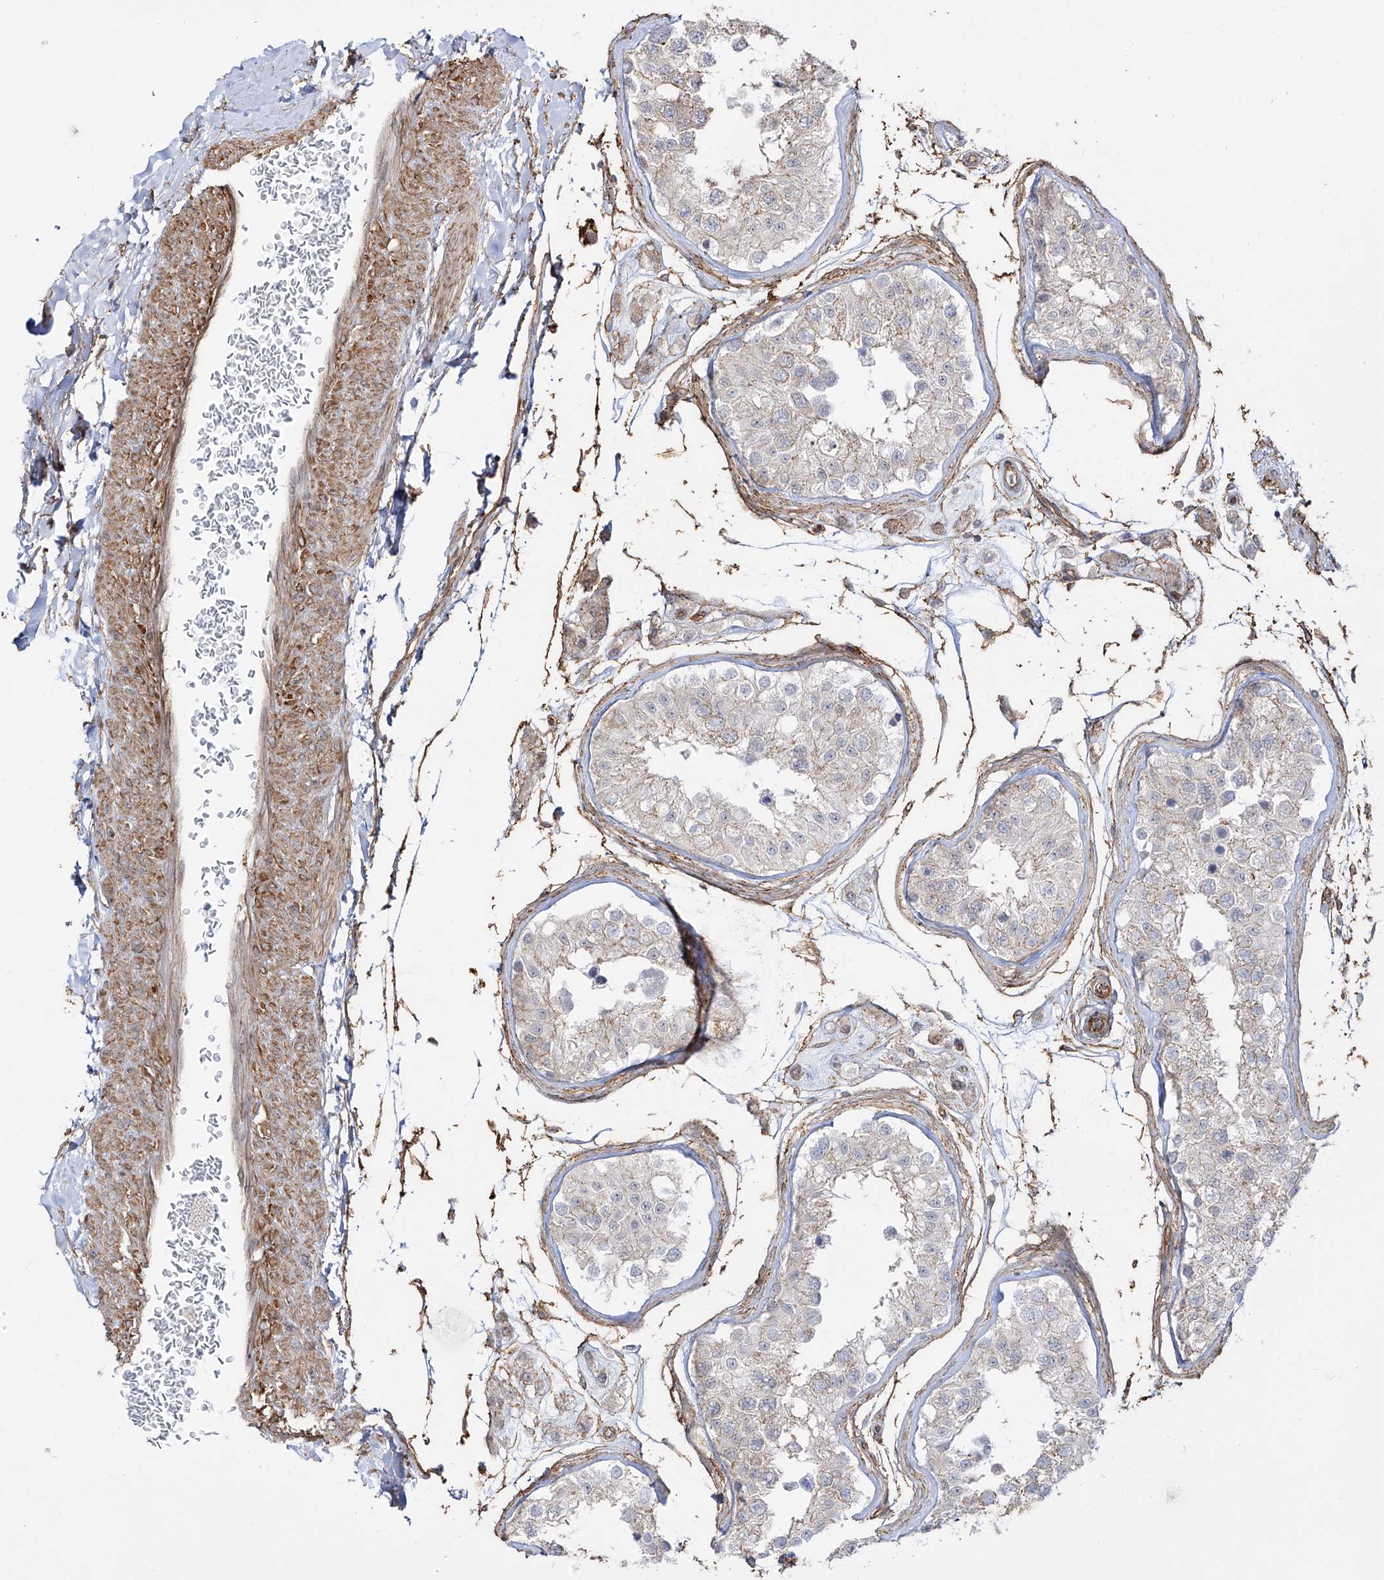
{"staining": {"intensity": "weak", "quantity": "<25%", "location": "cytoplasmic/membranous"}, "tissue": "testis", "cell_type": "Cells in seminiferous ducts", "image_type": "normal", "snomed": [{"axis": "morphology", "description": "Normal tissue, NOS"}, {"axis": "morphology", "description": "Adenocarcinoma, metastatic, NOS"}, {"axis": "topography", "description": "Testis"}], "caption": "DAB (3,3'-diaminobenzidine) immunohistochemical staining of benign testis displays no significant expression in cells in seminiferous ducts.", "gene": "ZNF180", "patient": {"sex": "male", "age": 26}}